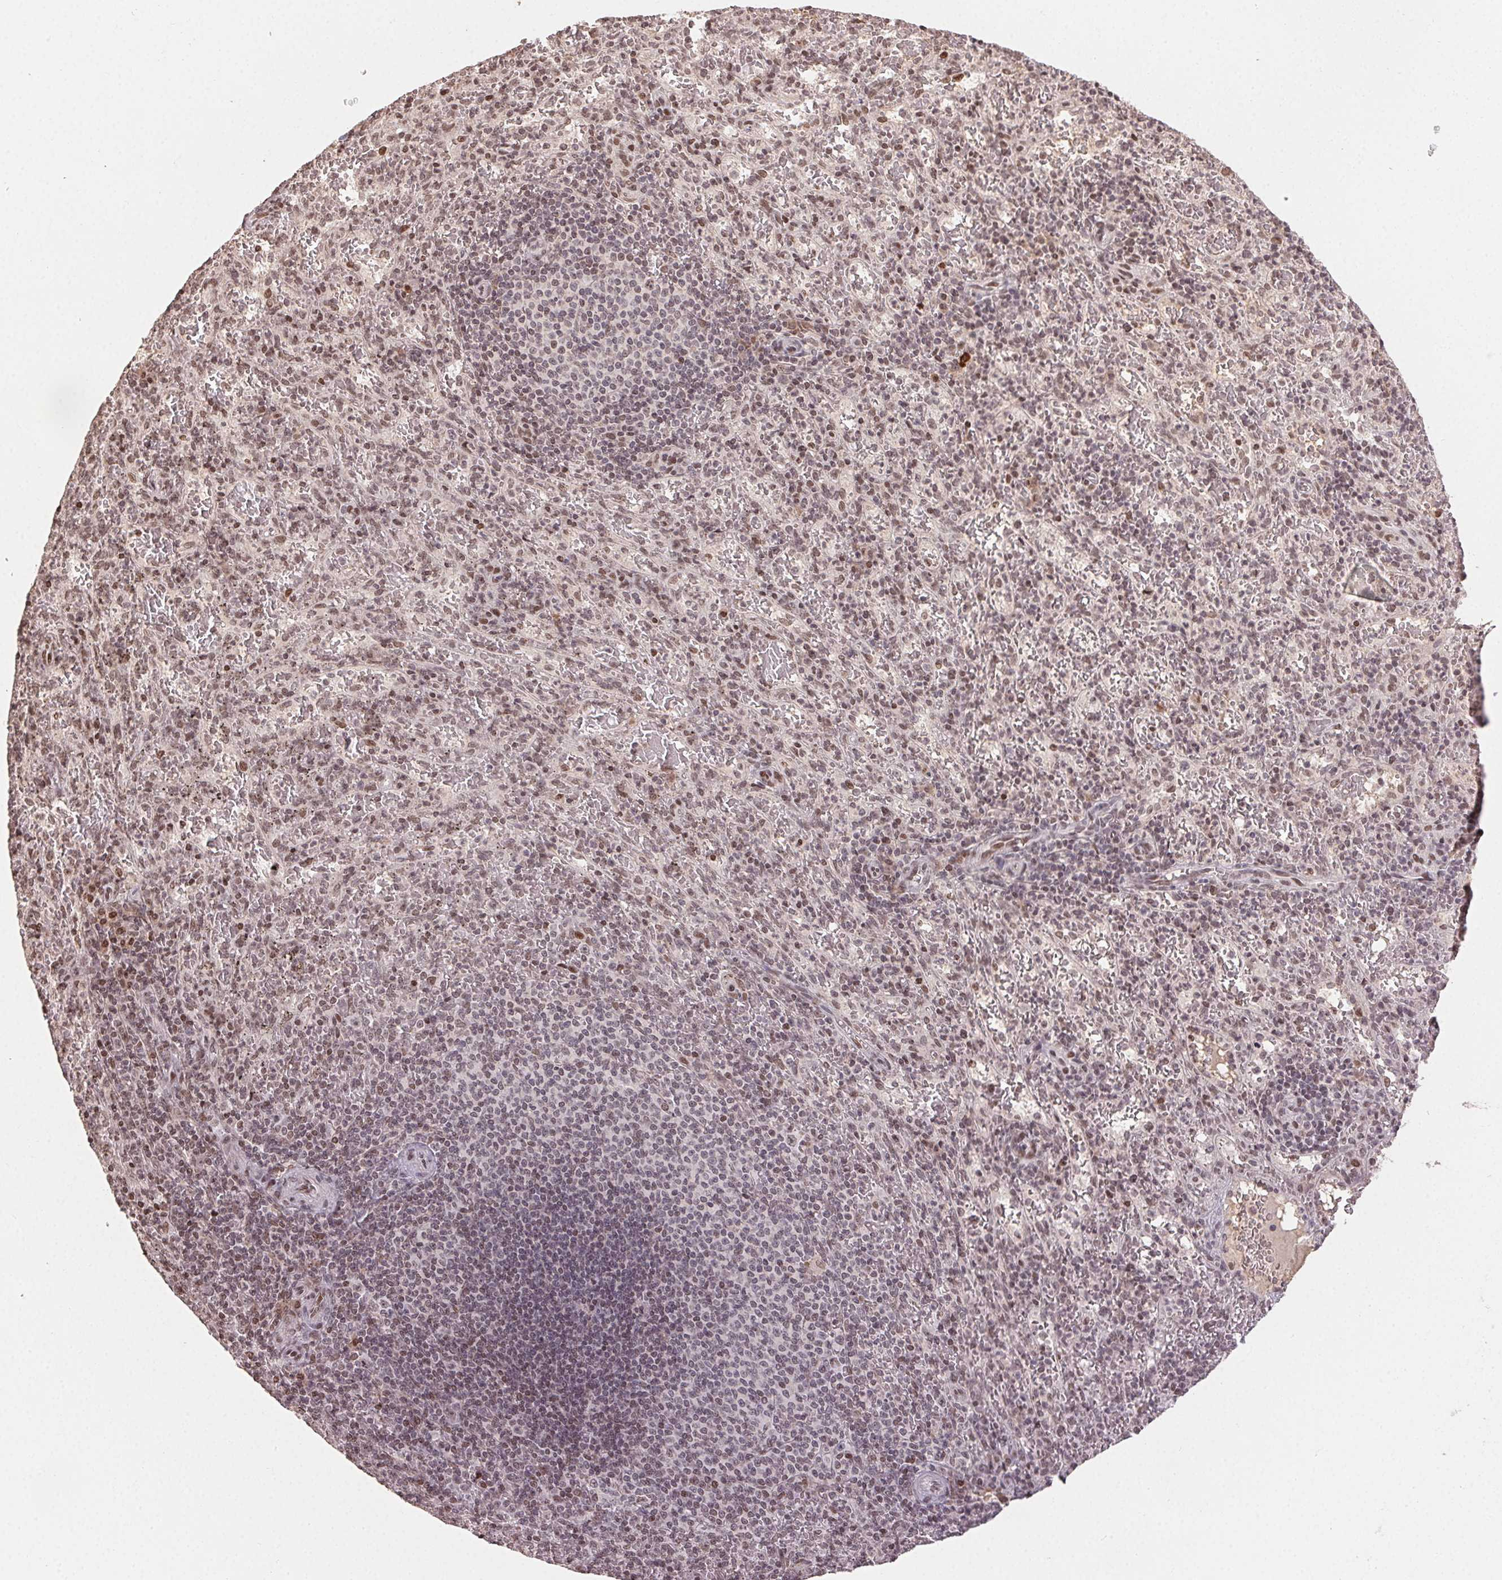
{"staining": {"intensity": "weak", "quantity": "25%-75%", "location": "nuclear"}, "tissue": "spleen", "cell_type": "Cells in red pulp", "image_type": "normal", "snomed": [{"axis": "morphology", "description": "Normal tissue, NOS"}, {"axis": "topography", "description": "Spleen"}], "caption": "A micrograph of human spleen stained for a protein demonstrates weak nuclear brown staining in cells in red pulp. (Brightfield microscopy of DAB IHC at high magnification).", "gene": "MAPKAPK2", "patient": {"sex": "male", "age": 57}}